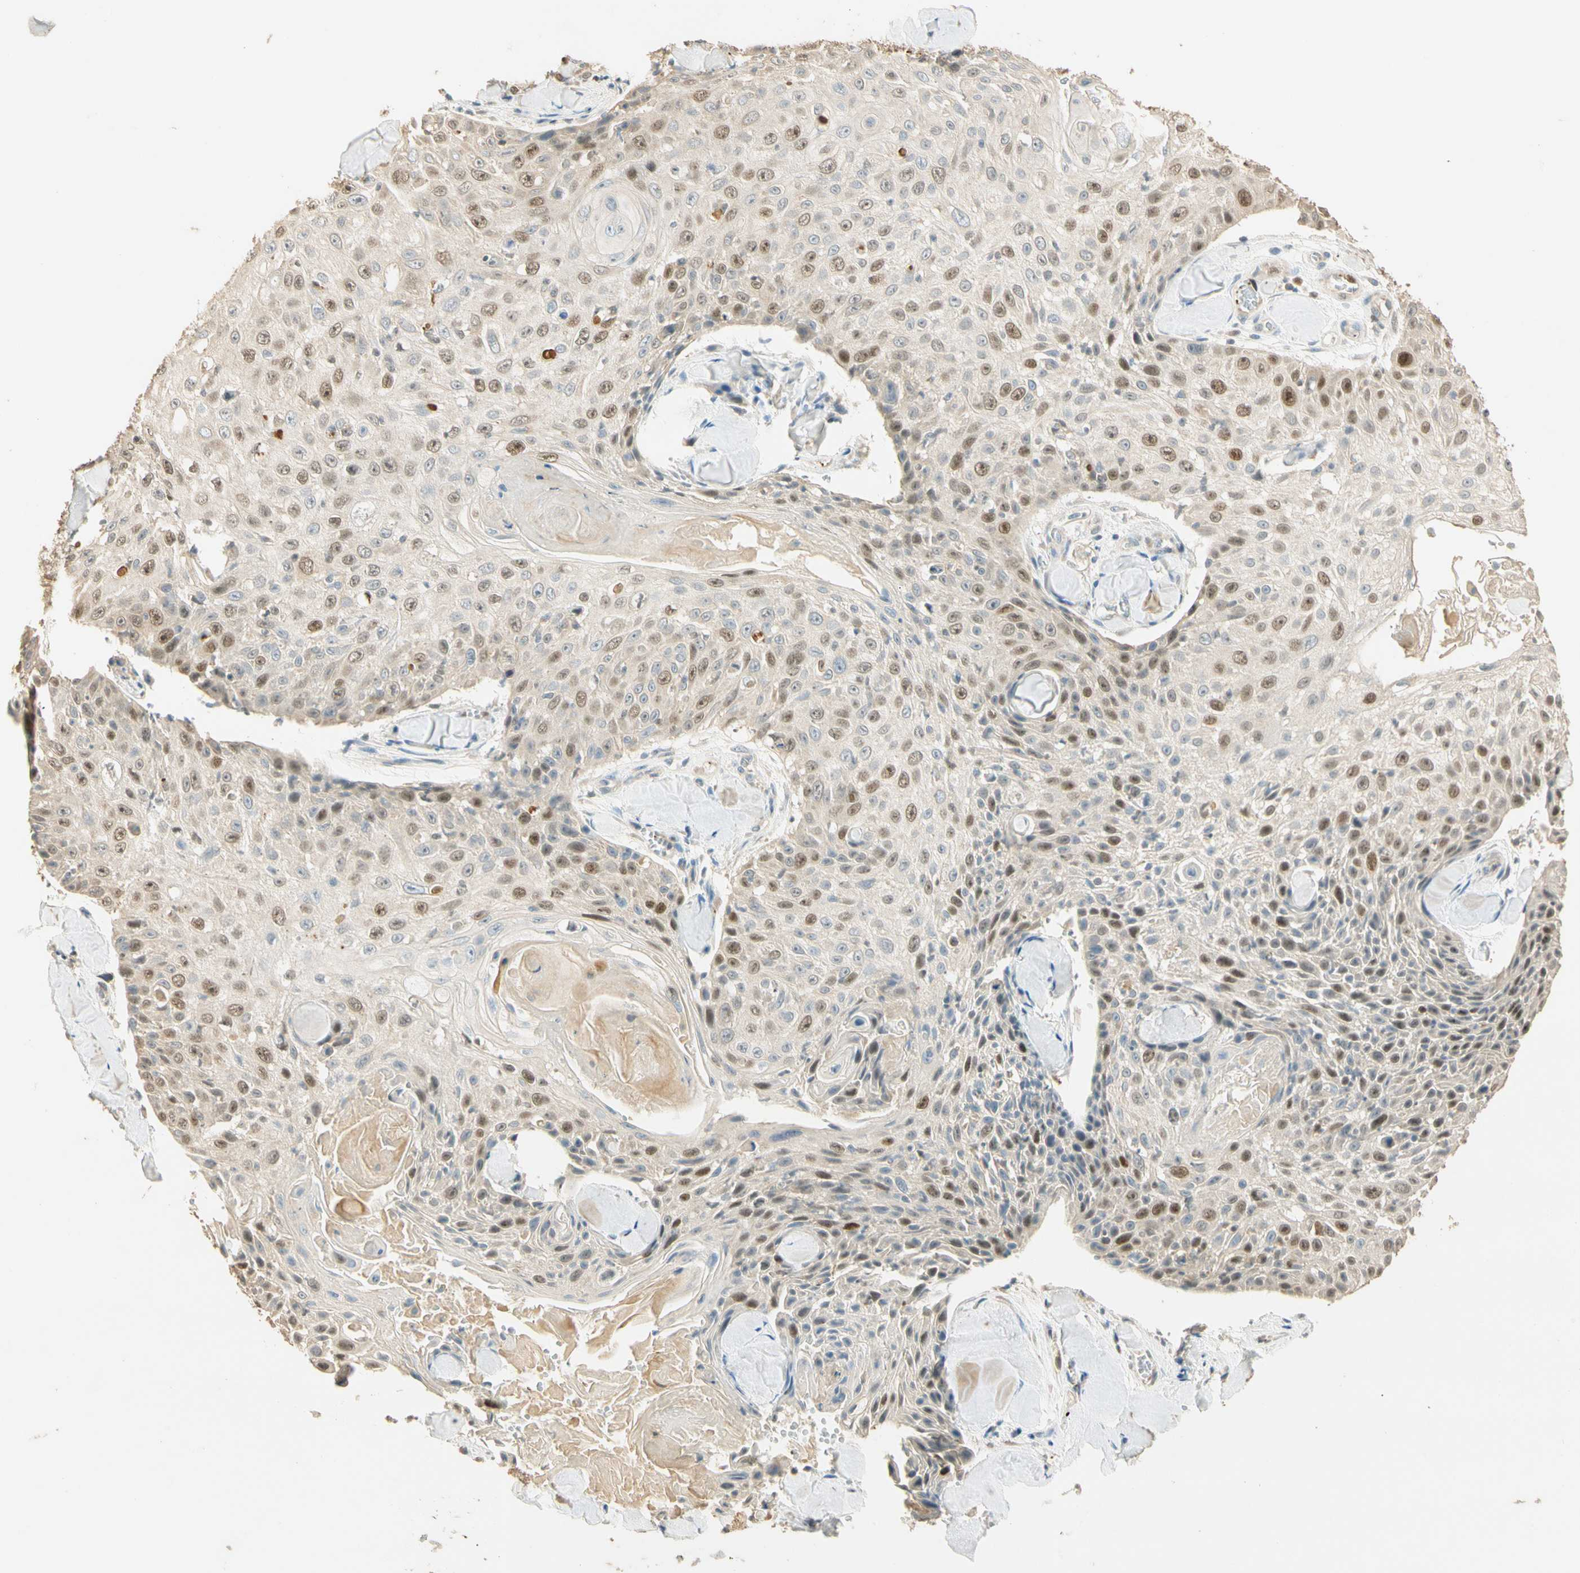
{"staining": {"intensity": "weak", "quantity": "25%-75%", "location": "cytoplasmic/membranous,nuclear"}, "tissue": "skin cancer", "cell_type": "Tumor cells", "image_type": "cancer", "snomed": [{"axis": "morphology", "description": "Squamous cell carcinoma, NOS"}, {"axis": "topography", "description": "Skin"}], "caption": "High-power microscopy captured an IHC image of skin squamous cell carcinoma, revealing weak cytoplasmic/membranous and nuclear expression in about 25%-75% of tumor cells. (Brightfield microscopy of DAB IHC at high magnification).", "gene": "RAD18", "patient": {"sex": "male", "age": 86}}